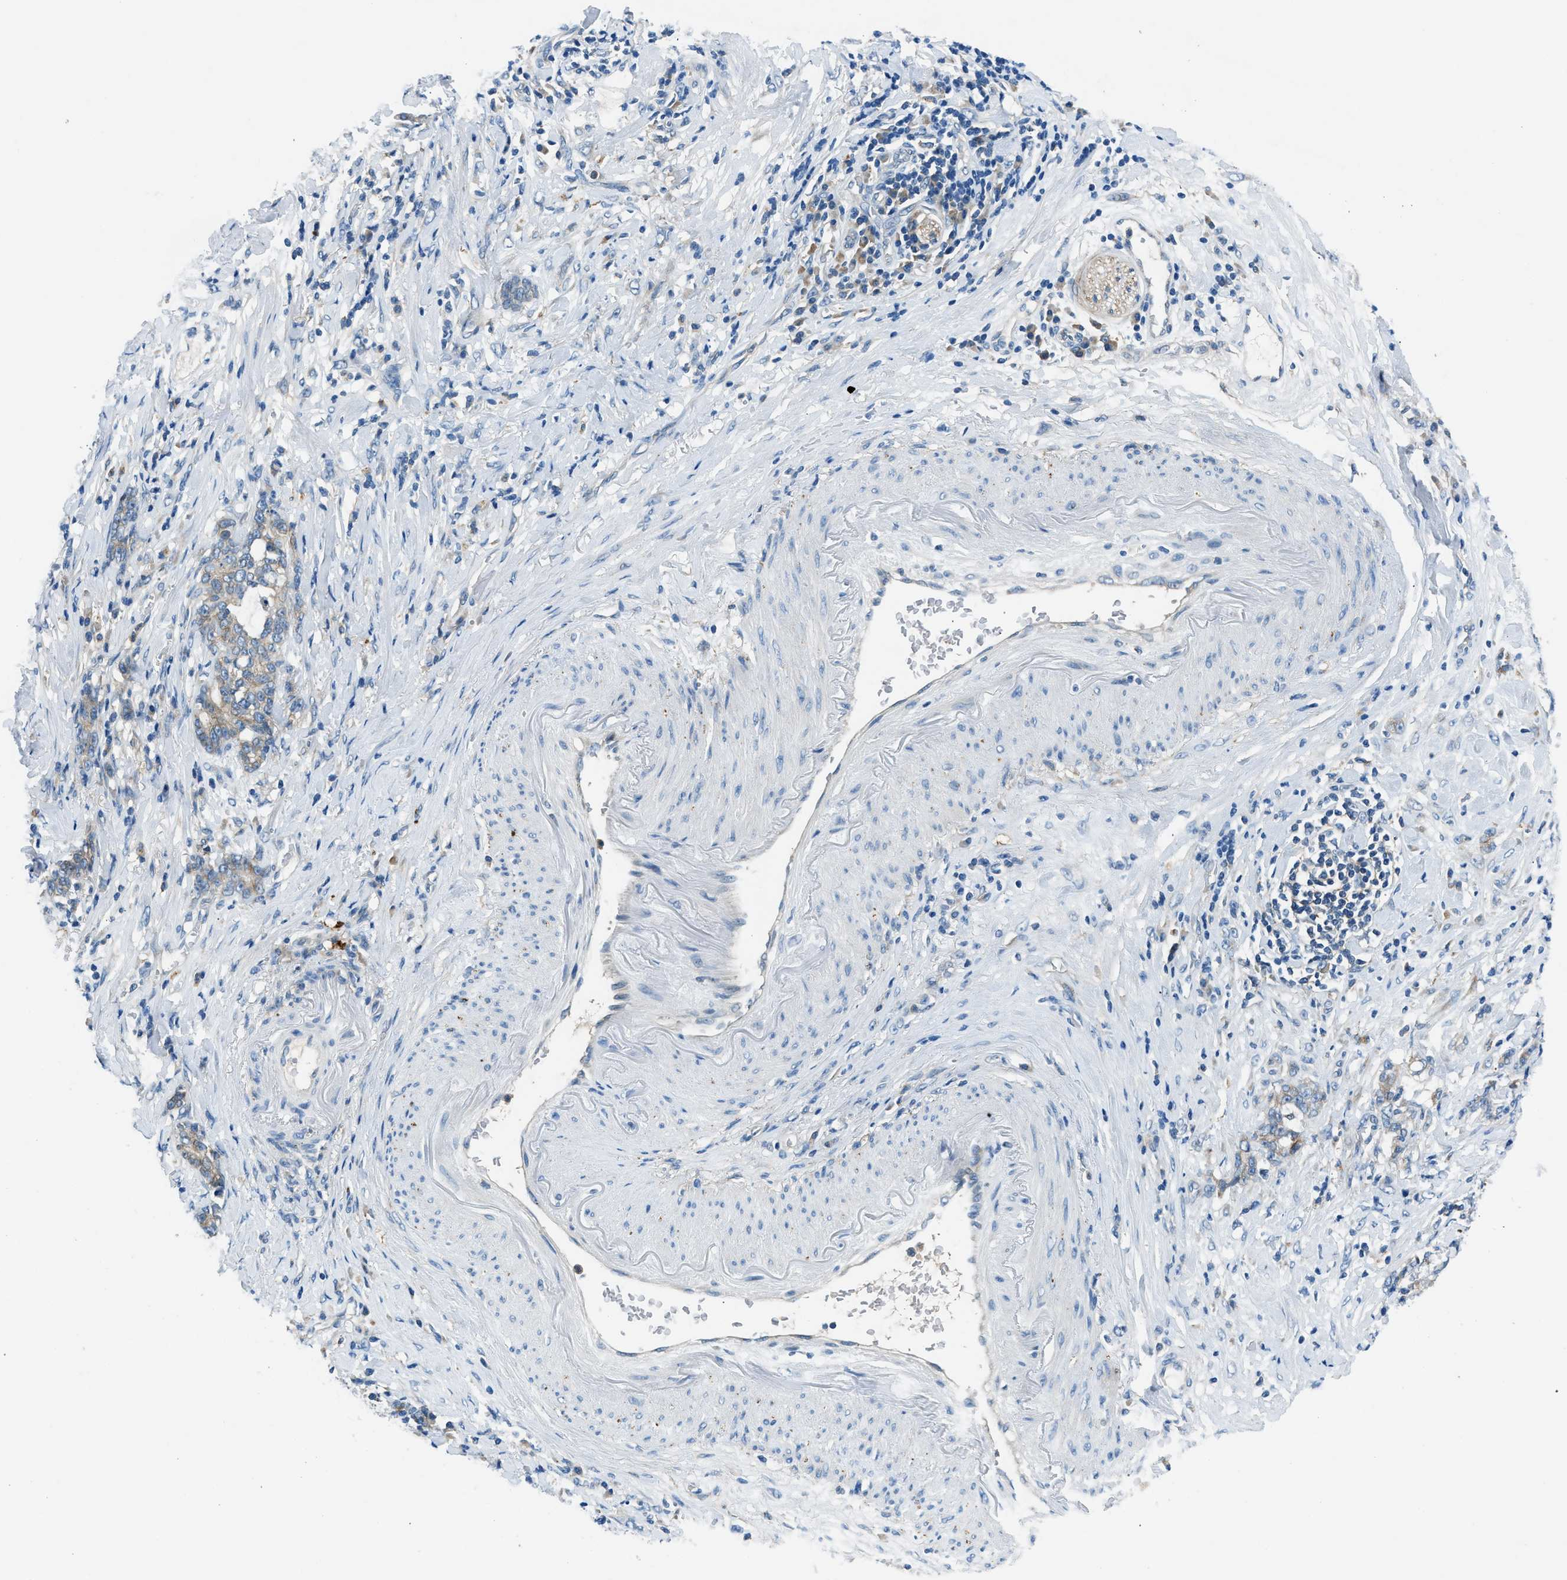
{"staining": {"intensity": "negative", "quantity": "none", "location": "none"}, "tissue": "stomach cancer", "cell_type": "Tumor cells", "image_type": "cancer", "snomed": [{"axis": "morphology", "description": "Adenocarcinoma, NOS"}, {"axis": "topography", "description": "Stomach, lower"}], "caption": "Immunohistochemistry (IHC) micrograph of human stomach cancer stained for a protein (brown), which reveals no staining in tumor cells.", "gene": "BMP1", "patient": {"sex": "male", "age": 88}}